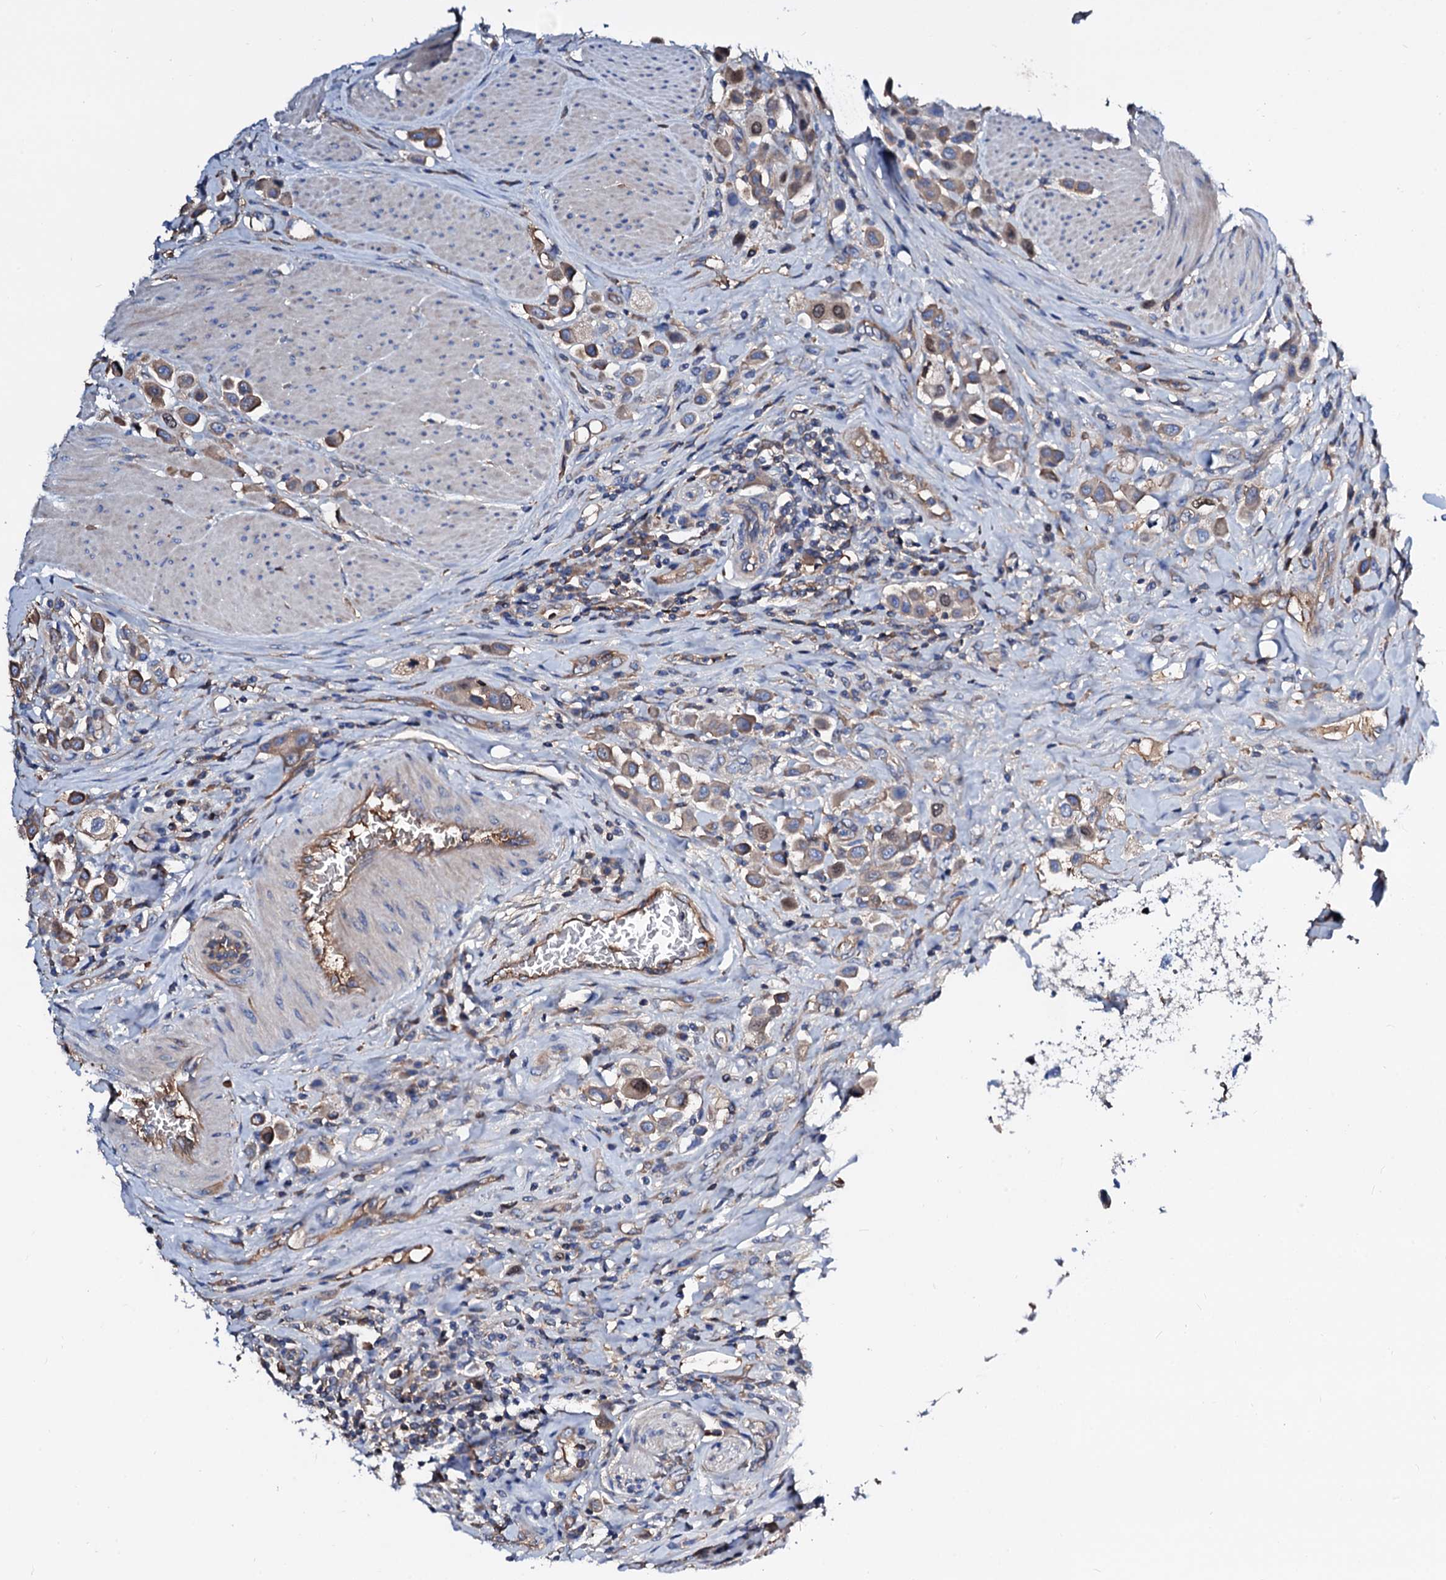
{"staining": {"intensity": "moderate", "quantity": ">75%", "location": "cytoplasmic/membranous,nuclear"}, "tissue": "urothelial cancer", "cell_type": "Tumor cells", "image_type": "cancer", "snomed": [{"axis": "morphology", "description": "Urothelial carcinoma, High grade"}, {"axis": "topography", "description": "Urinary bladder"}], "caption": "A brown stain labels moderate cytoplasmic/membranous and nuclear expression of a protein in urothelial carcinoma (high-grade) tumor cells.", "gene": "CSKMT", "patient": {"sex": "male", "age": 50}}